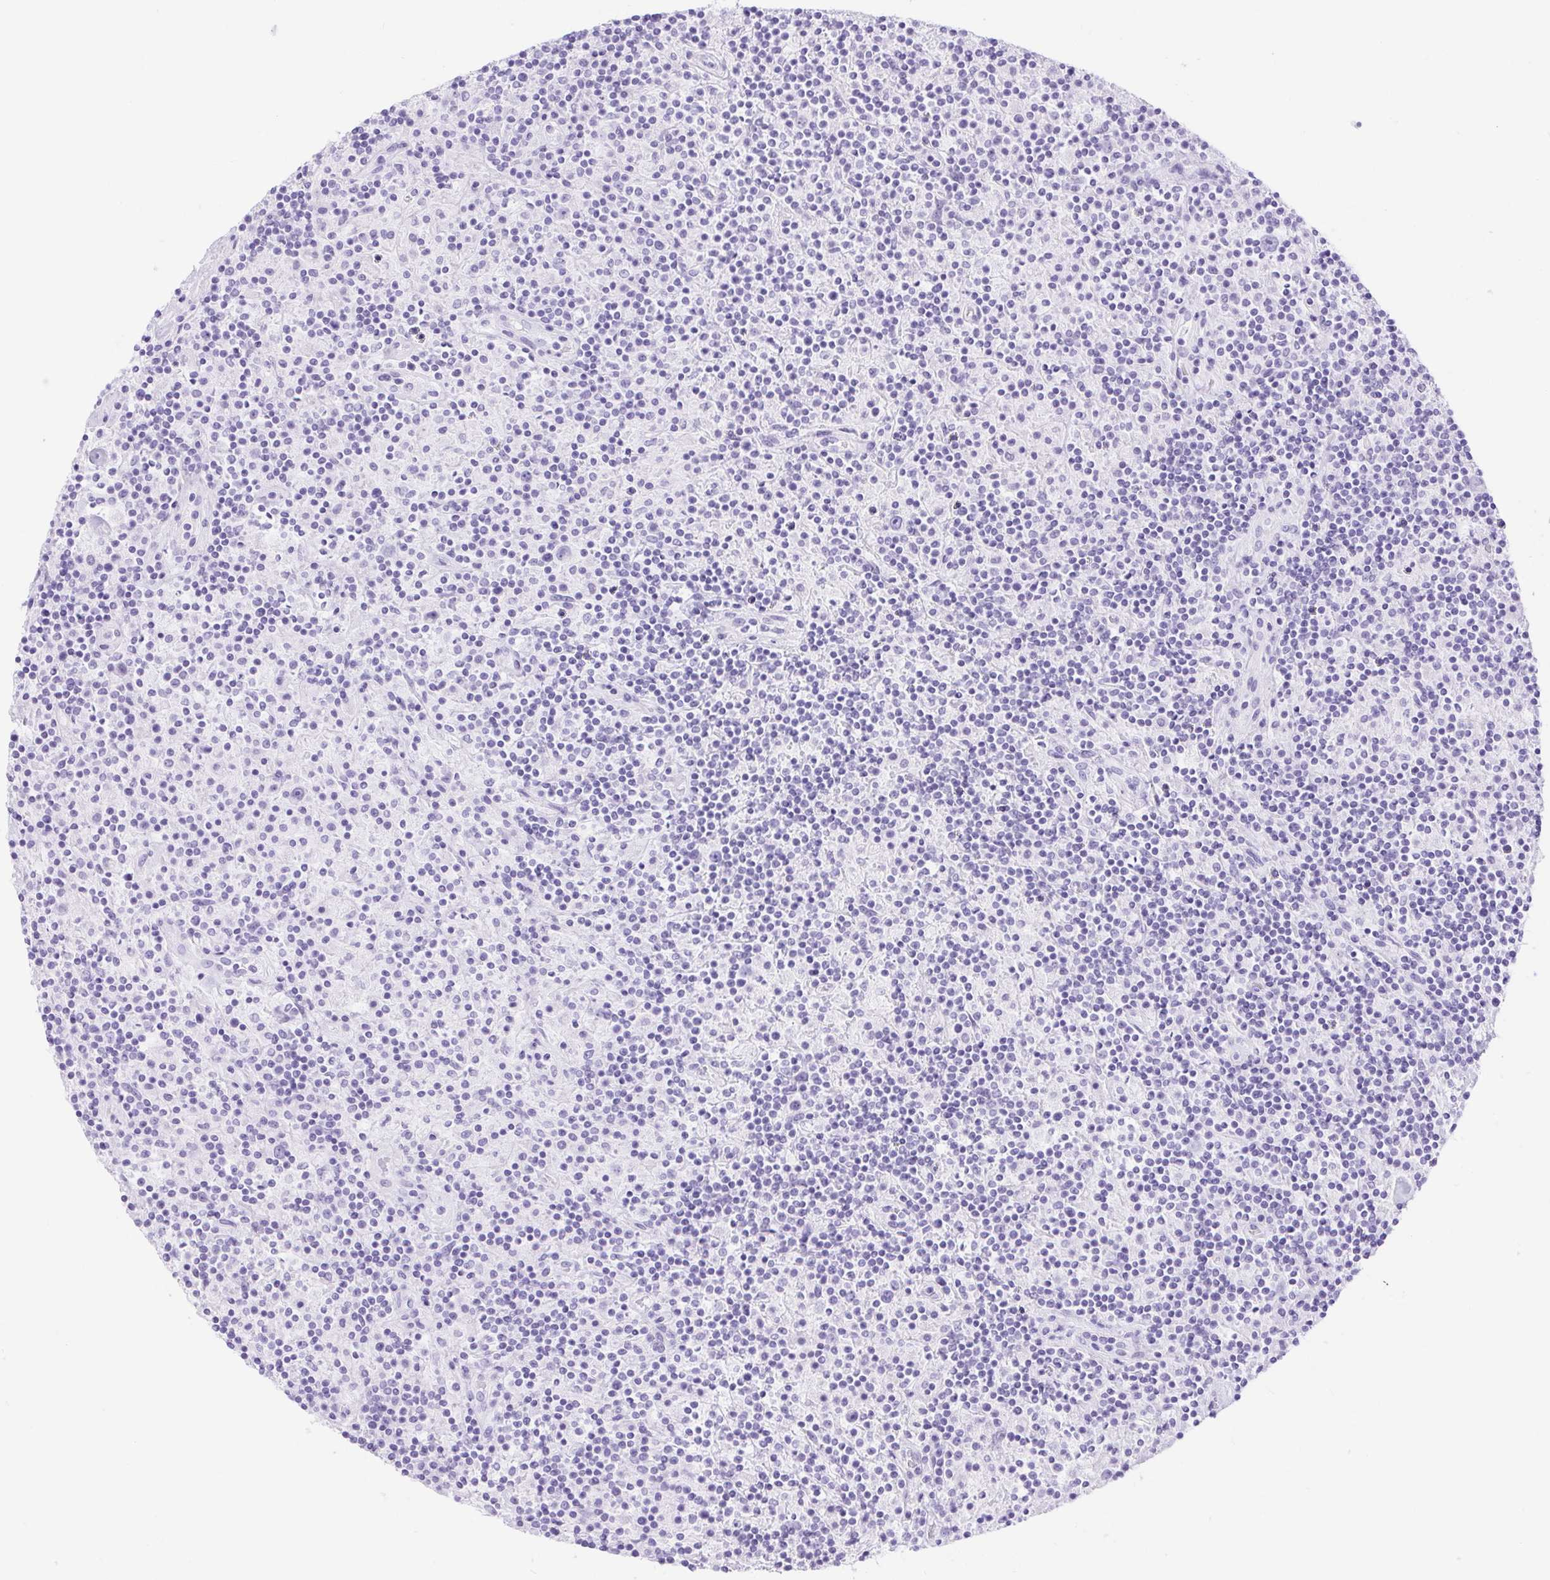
{"staining": {"intensity": "negative", "quantity": "none", "location": "none"}, "tissue": "lymphoma", "cell_type": "Tumor cells", "image_type": "cancer", "snomed": [{"axis": "morphology", "description": "Hodgkin's disease, NOS"}, {"axis": "topography", "description": "Lymph node"}], "caption": "IHC photomicrograph of lymphoma stained for a protein (brown), which reveals no expression in tumor cells.", "gene": "ERP27", "patient": {"sex": "male", "age": 70}}